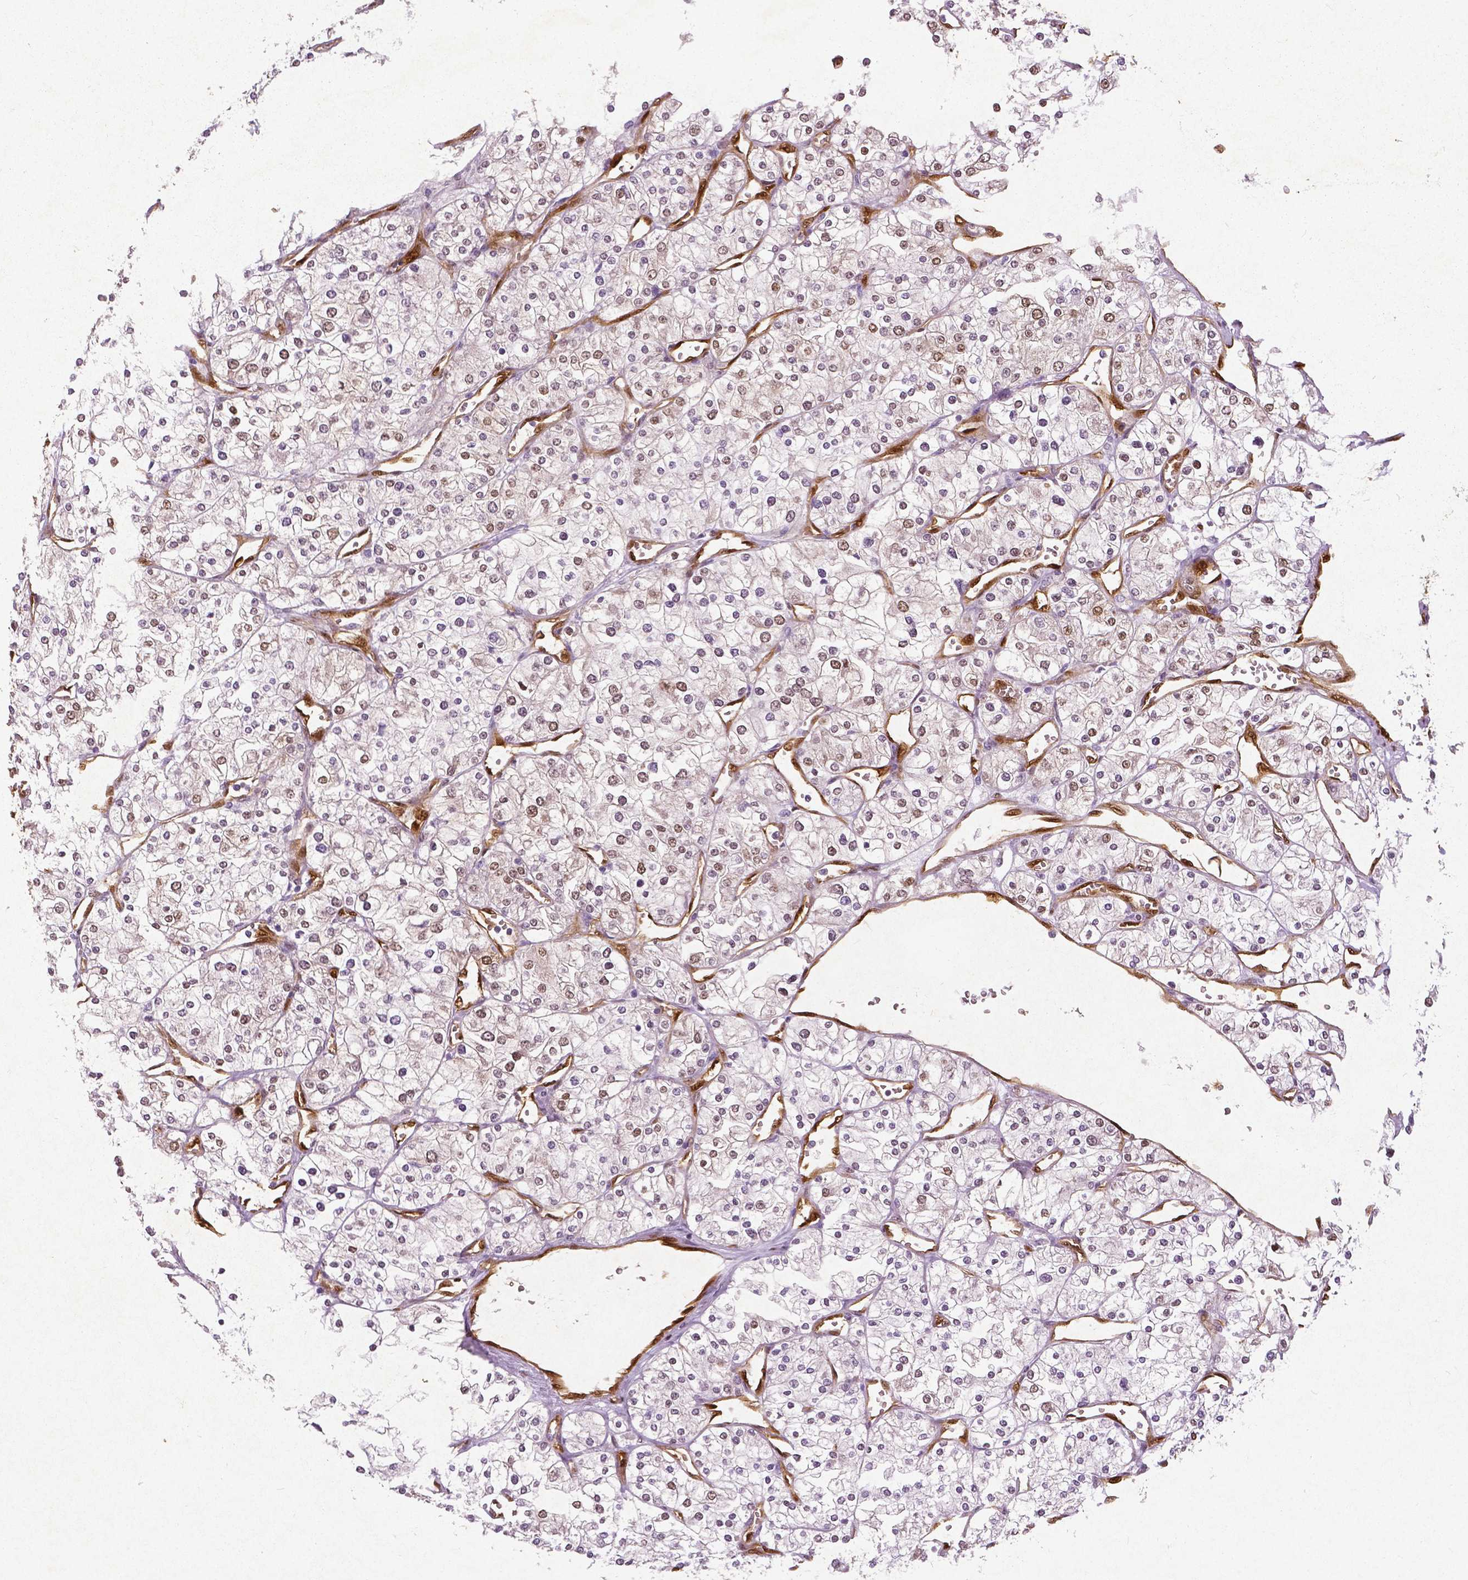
{"staining": {"intensity": "weak", "quantity": "<25%", "location": "cytoplasmic/membranous,nuclear"}, "tissue": "renal cancer", "cell_type": "Tumor cells", "image_type": "cancer", "snomed": [{"axis": "morphology", "description": "Adenocarcinoma, NOS"}, {"axis": "topography", "description": "Kidney"}], "caption": "Immunohistochemistry image of human renal adenocarcinoma stained for a protein (brown), which reveals no staining in tumor cells.", "gene": "WWTR1", "patient": {"sex": "male", "age": 80}}